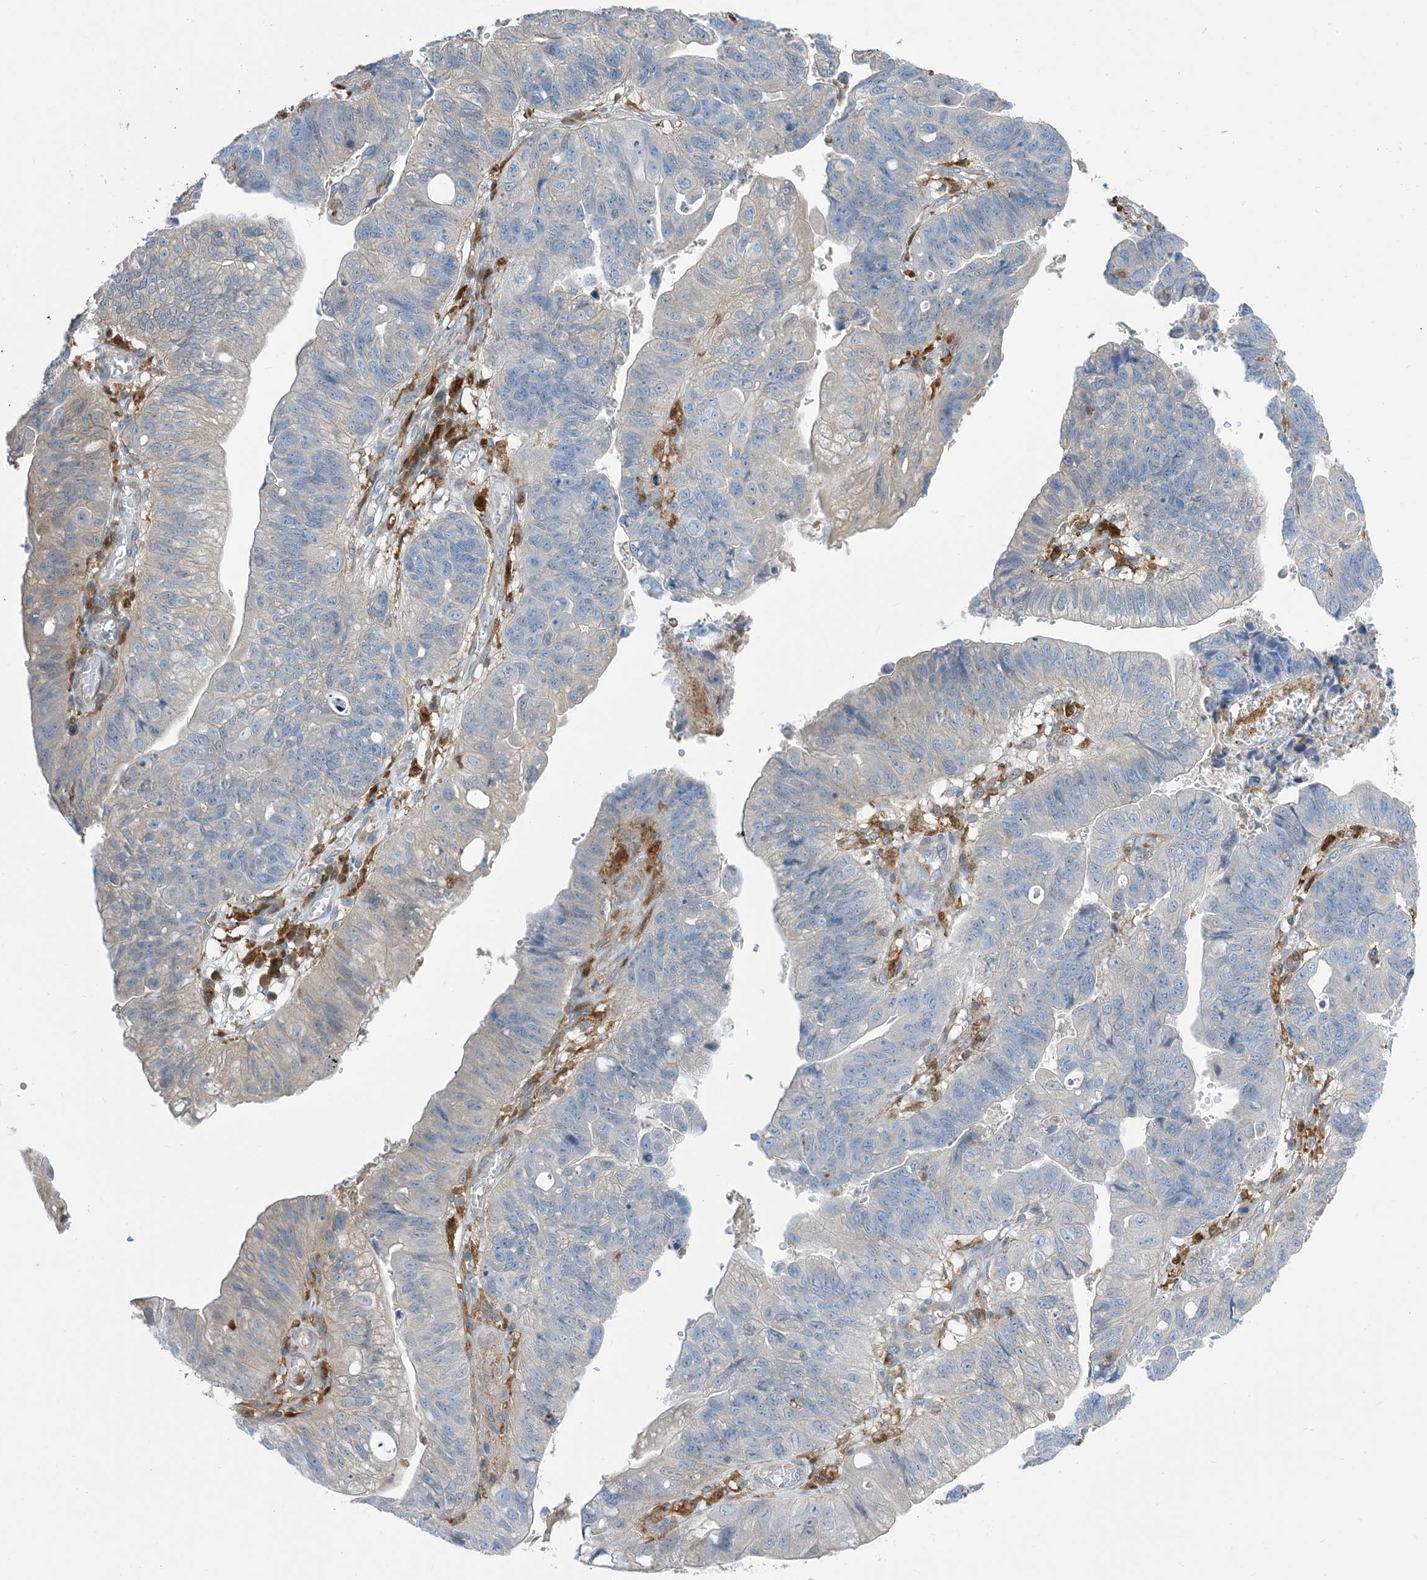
{"staining": {"intensity": "negative", "quantity": "none", "location": "none"}, "tissue": "stomach cancer", "cell_type": "Tumor cells", "image_type": "cancer", "snomed": [{"axis": "morphology", "description": "Adenocarcinoma, NOS"}, {"axis": "topography", "description": "Stomach"}], "caption": "DAB (3,3'-diaminobenzidine) immunohistochemical staining of stomach cancer demonstrates no significant staining in tumor cells. (Brightfield microscopy of DAB immunohistochemistry (IHC) at high magnification).", "gene": "NAGK", "patient": {"sex": "male", "age": 59}}